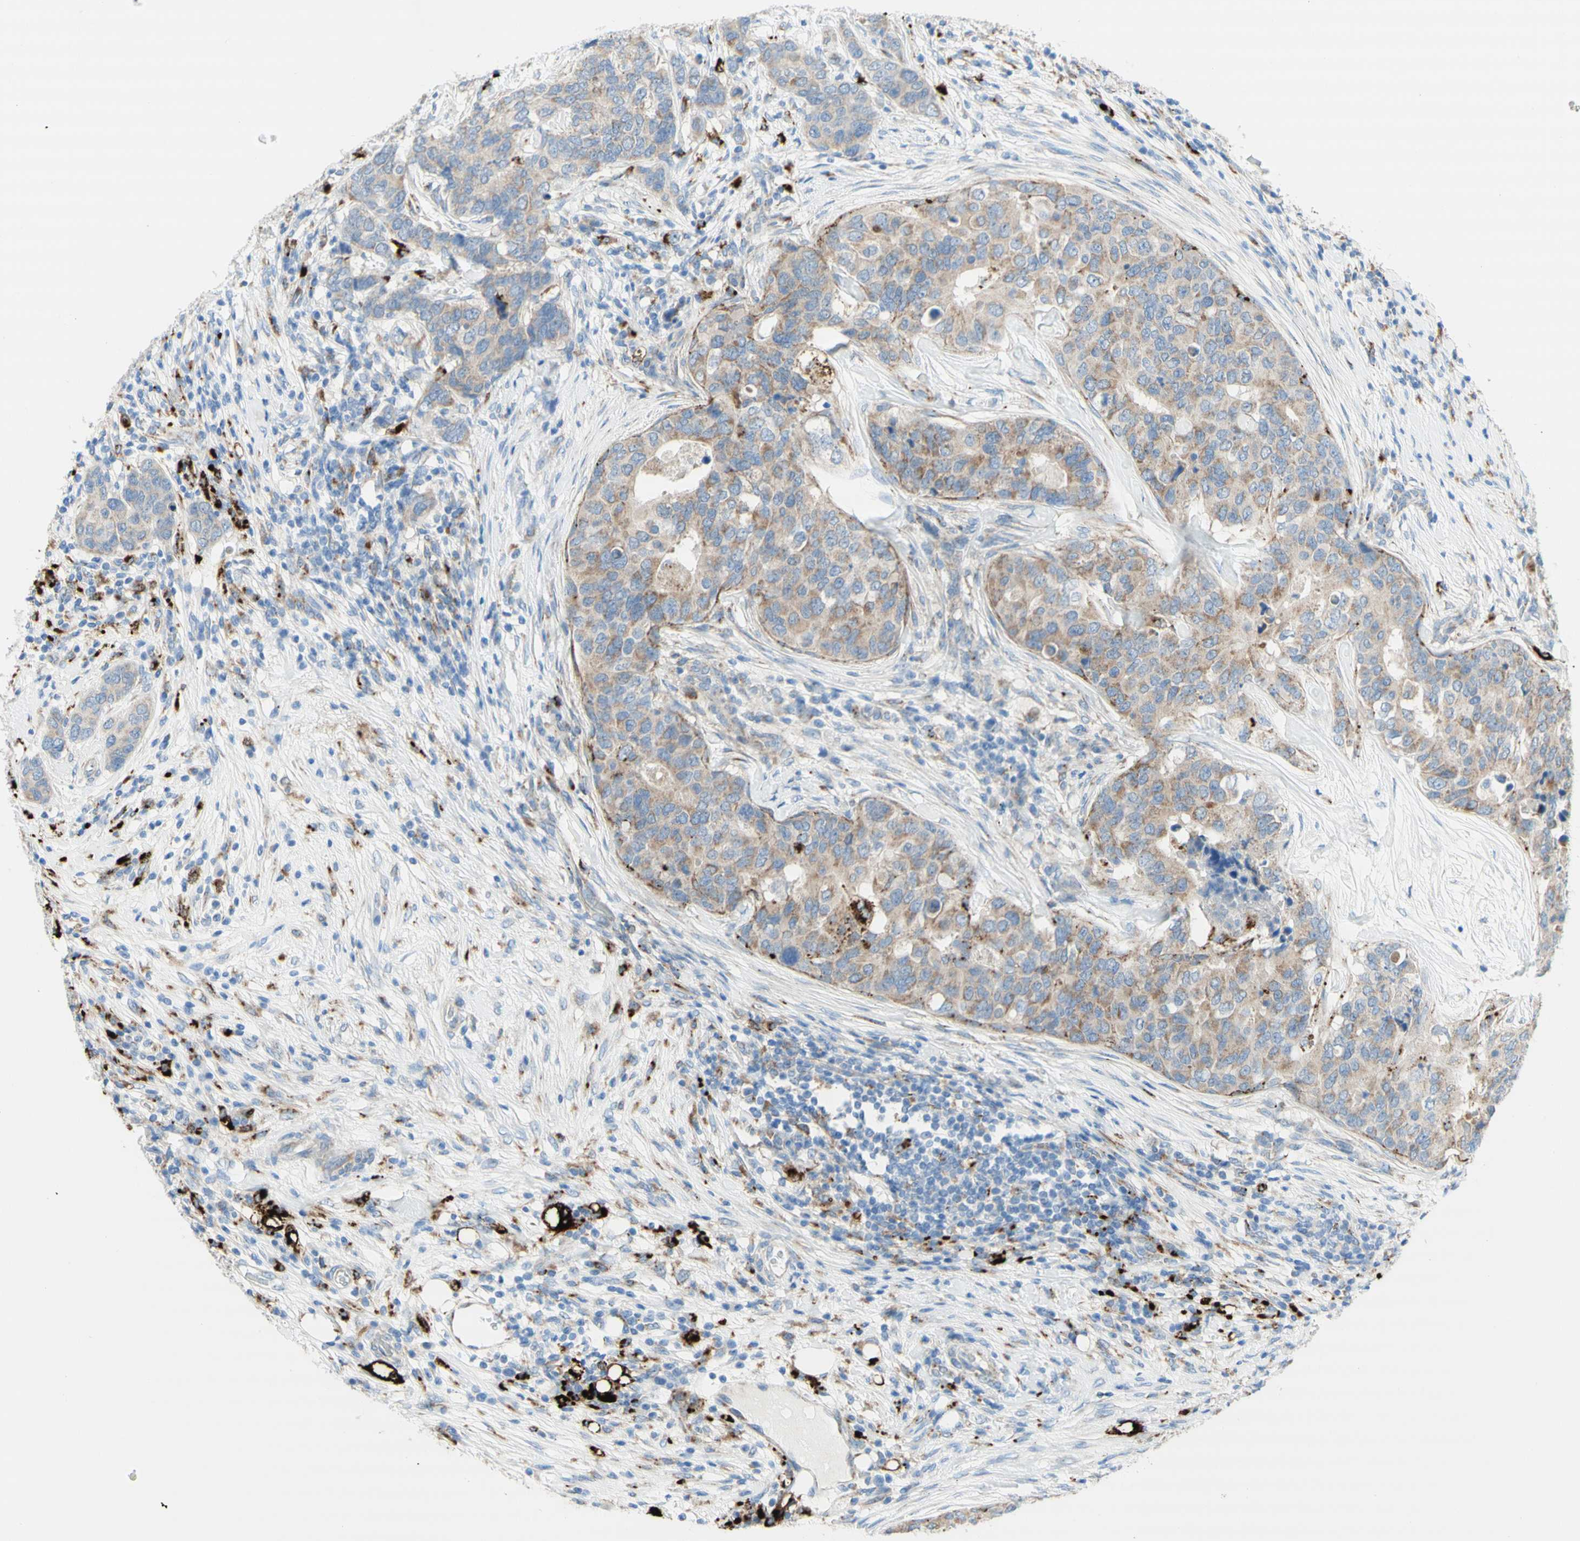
{"staining": {"intensity": "weak", "quantity": "25%-75%", "location": "cytoplasmic/membranous"}, "tissue": "breast cancer", "cell_type": "Tumor cells", "image_type": "cancer", "snomed": [{"axis": "morphology", "description": "Lobular carcinoma"}, {"axis": "topography", "description": "Breast"}], "caption": "This histopathology image reveals IHC staining of human breast cancer (lobular carcinoma), with low weak cytoplasmic/membranous staining in approximately 25%-75% of tumor cells.", "gene": "URB2", "patient": {"sex": "female", "age": 59}}